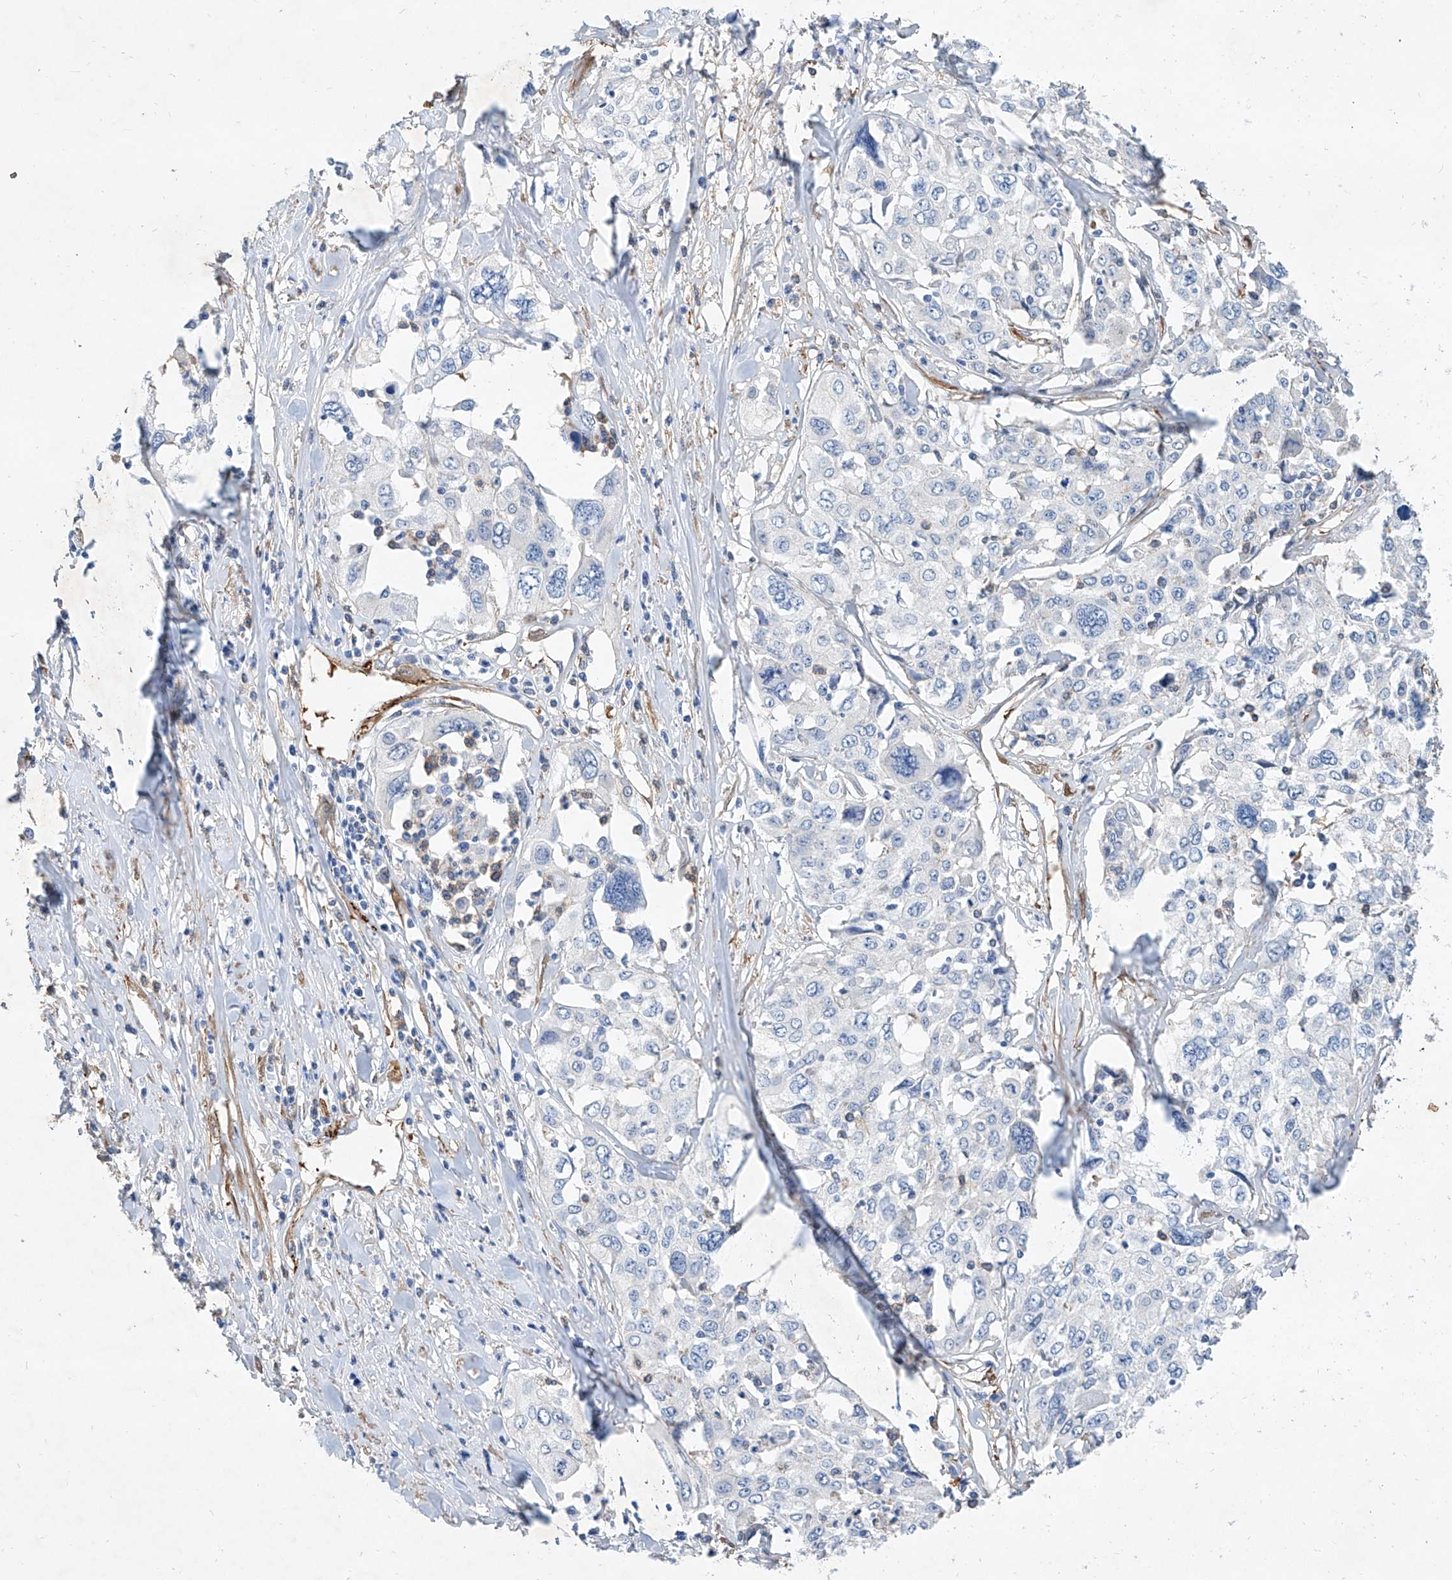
{"staining": {"intensity": "negative", "quantity": "none", "location": "none"}, "tissue": "cervical cancer", "cell_type": "Tumor cells", "image_type": "cancer", "snomed": [{"axis": "morphology", "description": "Squamous cell carcinoma, NOS"}, {"axis": "topography", "description": "Cervix"}], "caption": "This image is of squamous cell carcinoma (cervical) stained with immunohistochemistry (IHC) to label a protein in brown with the nuclei are counter-stained blue. There is no staining in tumor cells.", "gene": "TAS2R60", "patient": {"sex": "female", "age": 31}}